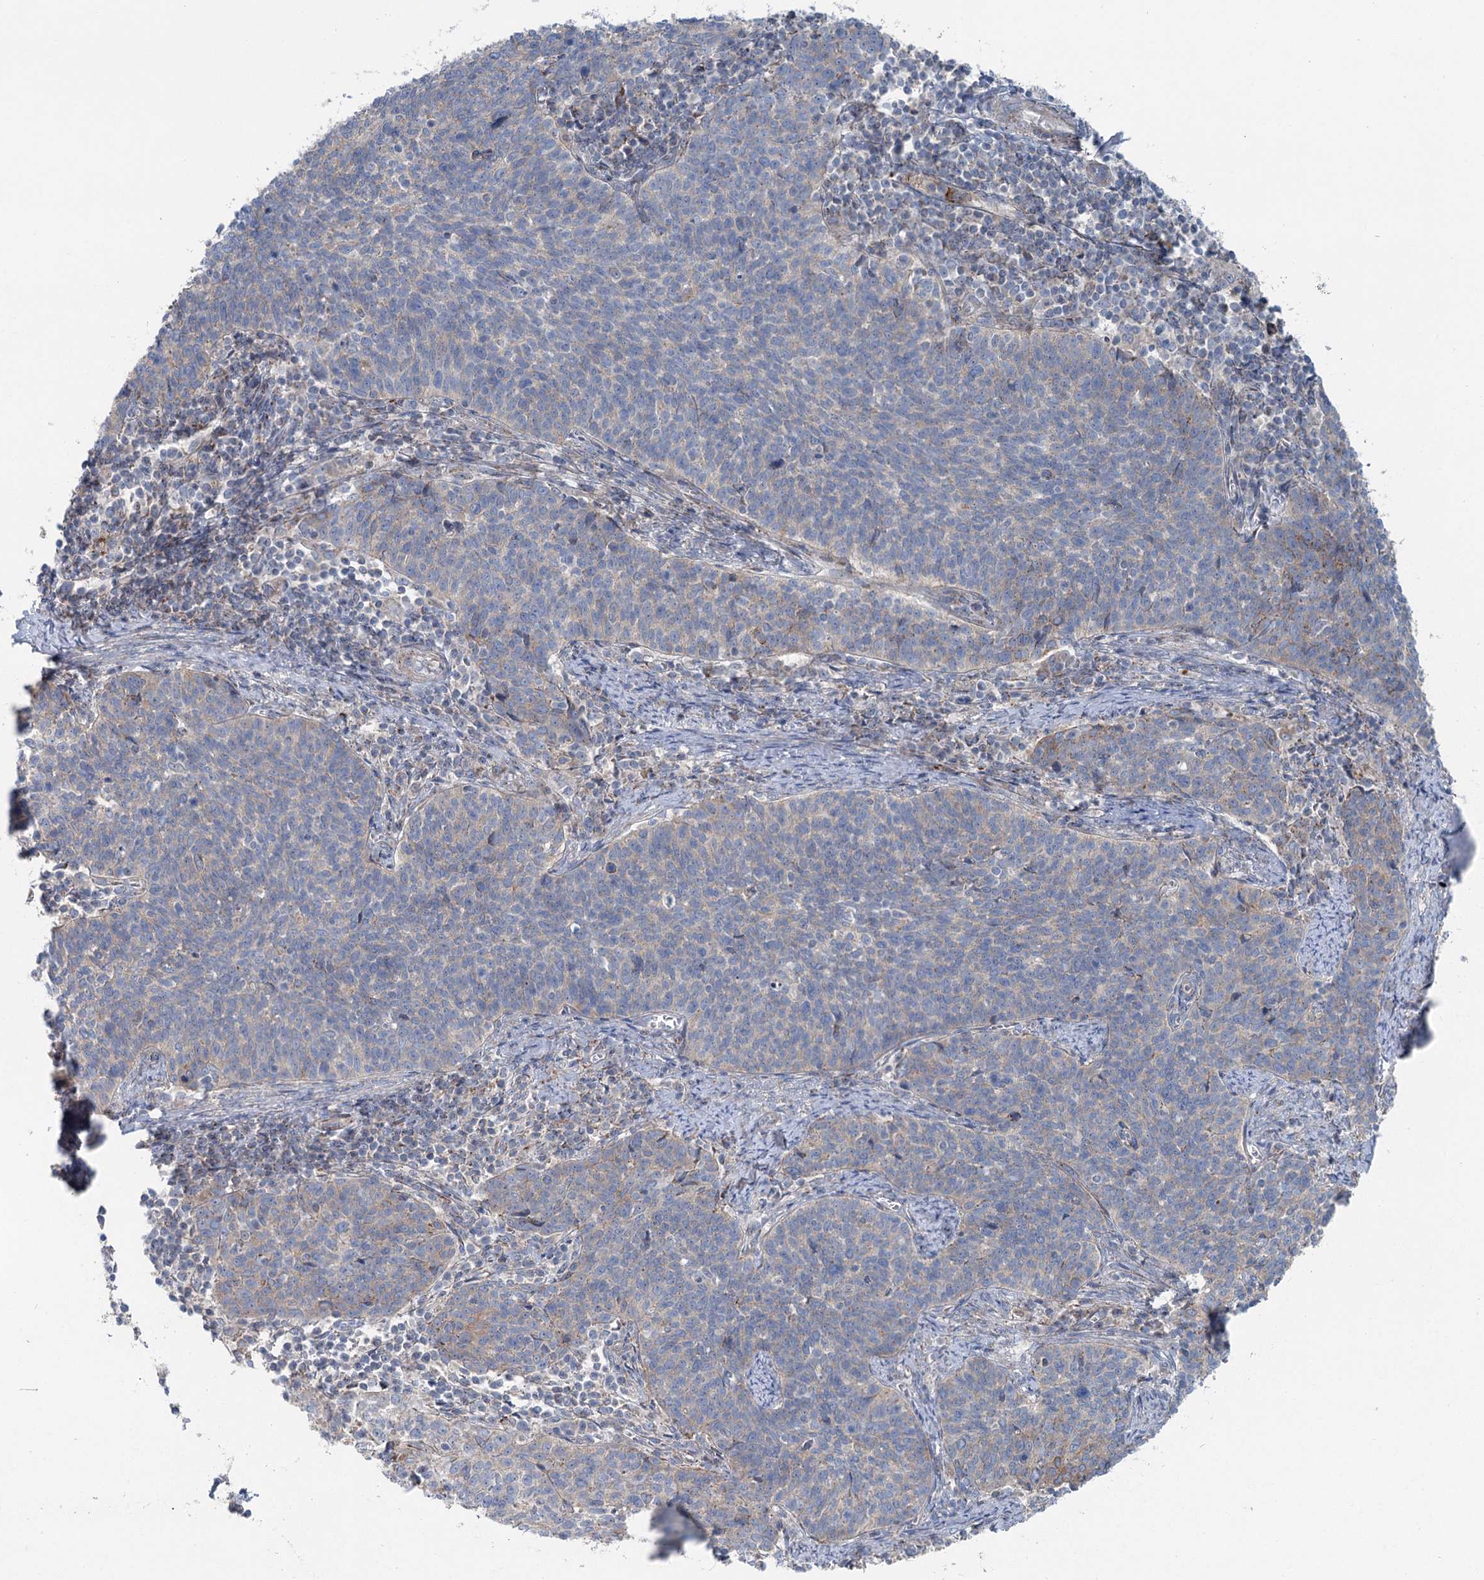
{"staining": {"intensity": "negative", "quantity": "none", "location": "none"}, "tissue": "cervical cancer", "cell_type": "Tumor cells", "image_type": "cancer", "snomed": [{"axis": "morphology", "description": "Squamous cell carcinoma, NOS"}, {"axis": "topography", "description": "Cervix"}], "caption": "Tumor cells show no significant protein positivity in cervical cancer (squamous cell carcinoma). The staining was performed using DAB to visualize the protein expression in brown, while the nuclei were stained in blue with hematoxylin (Magnification: 20x).", "gene": "MARK2", "patient": {"sex": "female", "age": 39}}